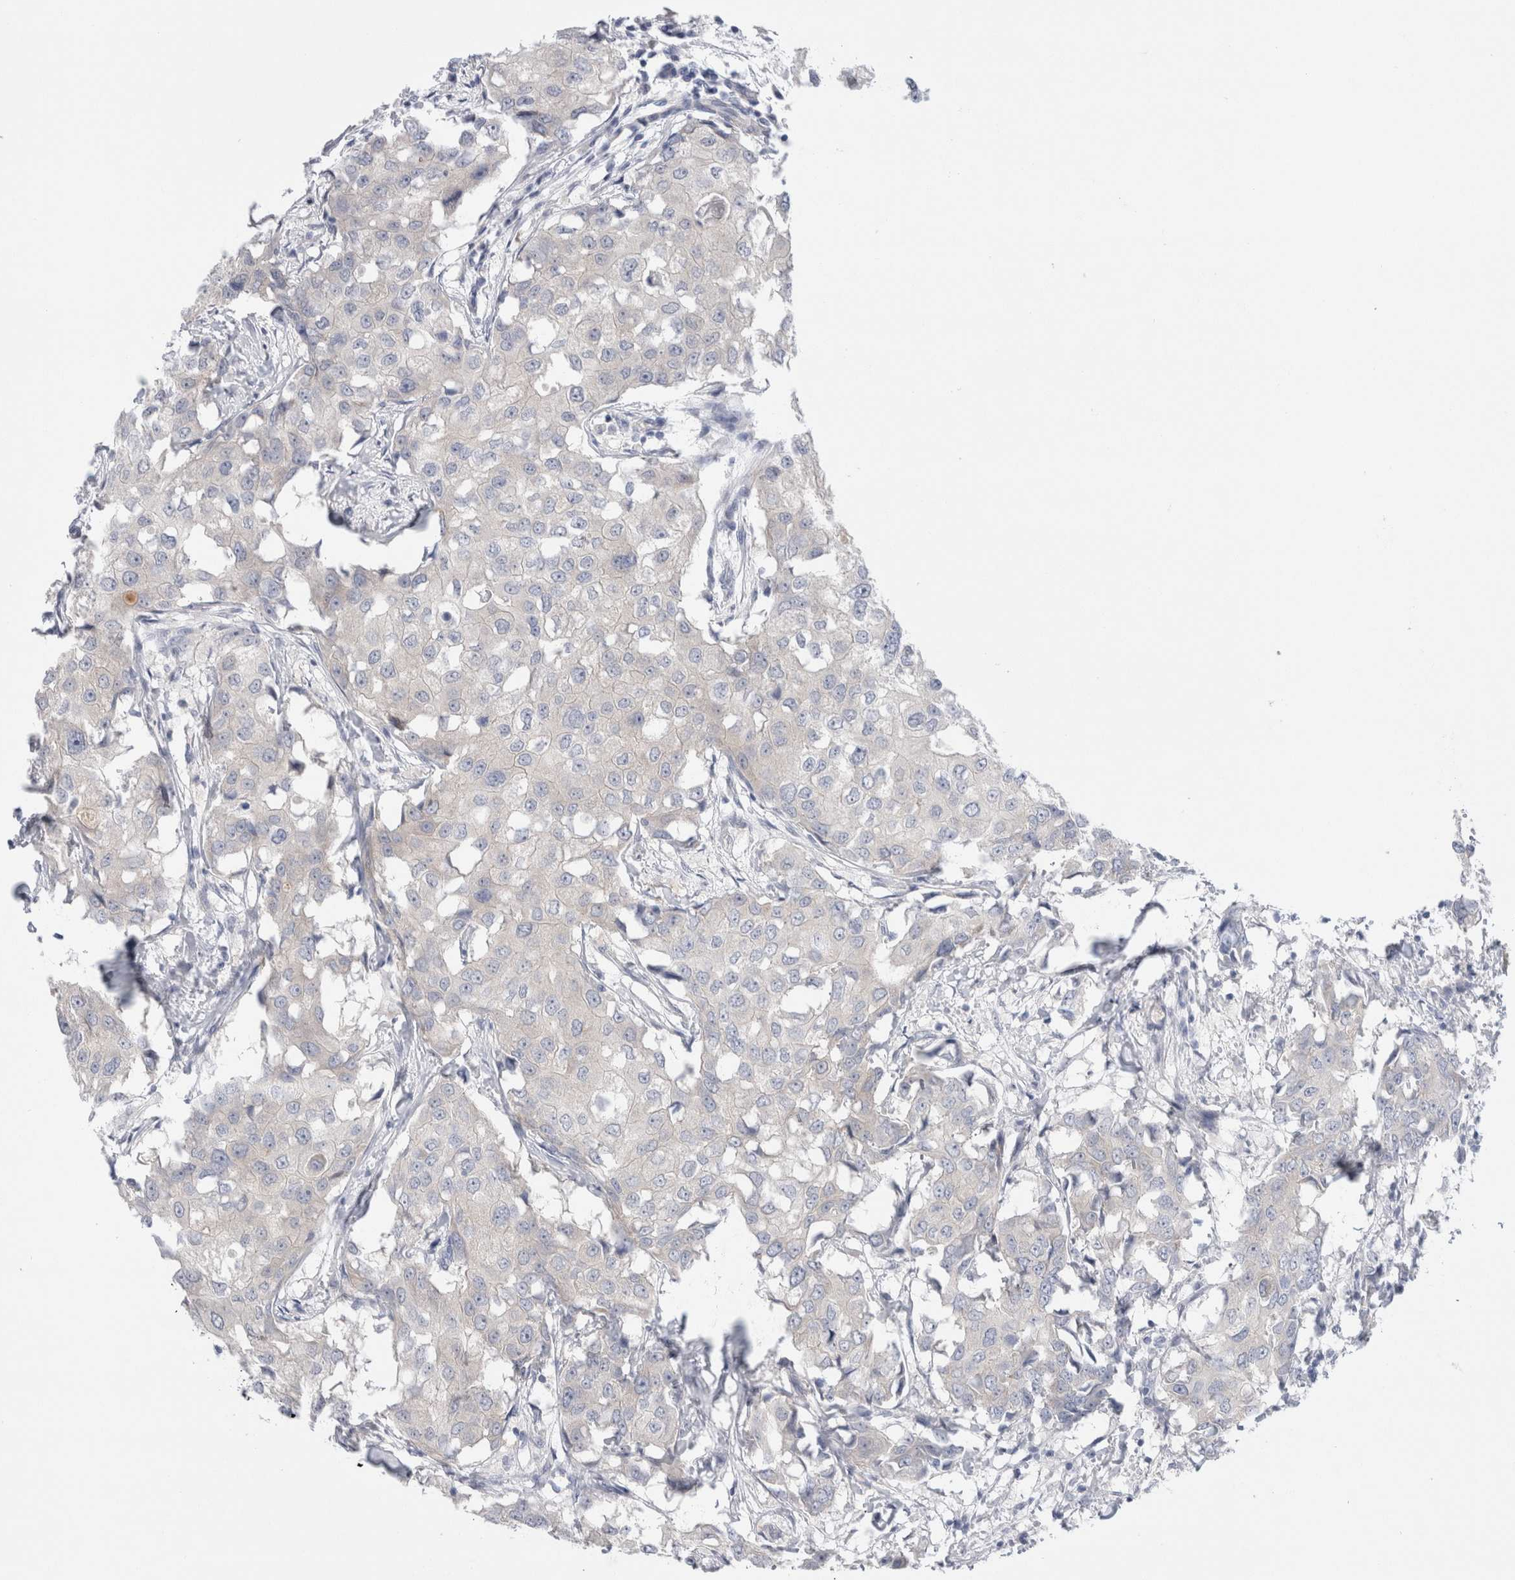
{"staining": {"intensity": "negative", "quantity": "none", "location": "none"}, "tissue": "breast cancer", "cell_type": "Tumor cells", "image_type": "cancer", "snomed": [{"axis": "morphology", "description": "Duct carcinoma"}, {"axis": "topography", "description": "Breast"}], "caption": "DAB (3,3'-diaminobenzidine) immunohistochemical staining of human breast cancer (infiltrating ductal carcinoma) displays no significant positivity in tumor cells.", "gene": "WIPF2", "patient": {"sex": "female", "age": 27}}